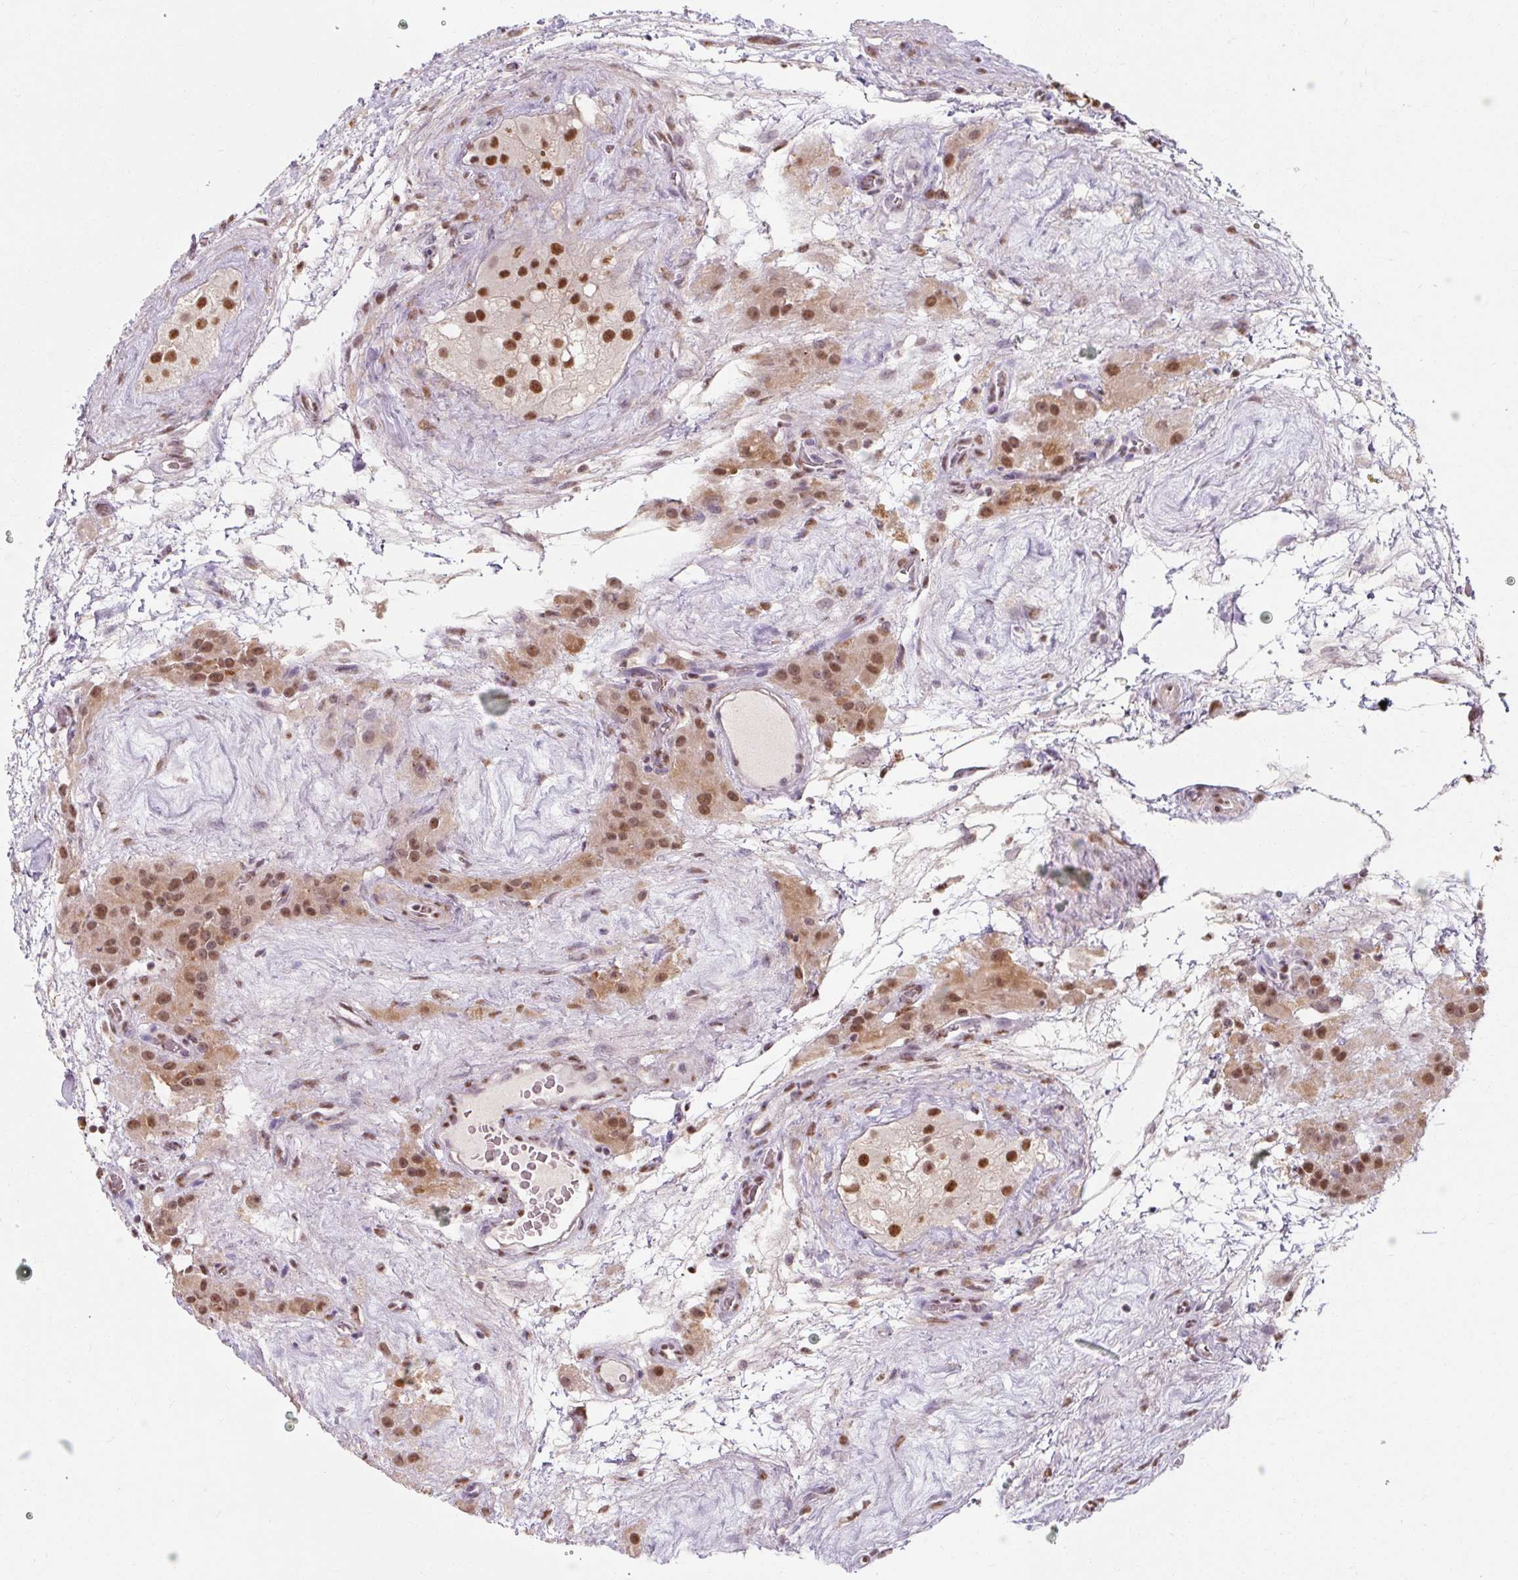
{"staining": {"intensity": "moderate", "quantity": ">75%", "location": "nuclear"}, "tissue": "testis cancer", "cell_type": "Tumor cells", "image_type": "cancer", "snomed": [{"axis": "morphology", "description": "Seminoma, NOS"}, {"axis": "topography", "description": "Testis"}], "caption": "Testis cancer (seminoma) stained for a protein reveals moderate nuclear positivity in tumor cells.", "gene": "ZFTRAF1", "patient": {"sex": "male", "age": 71}}